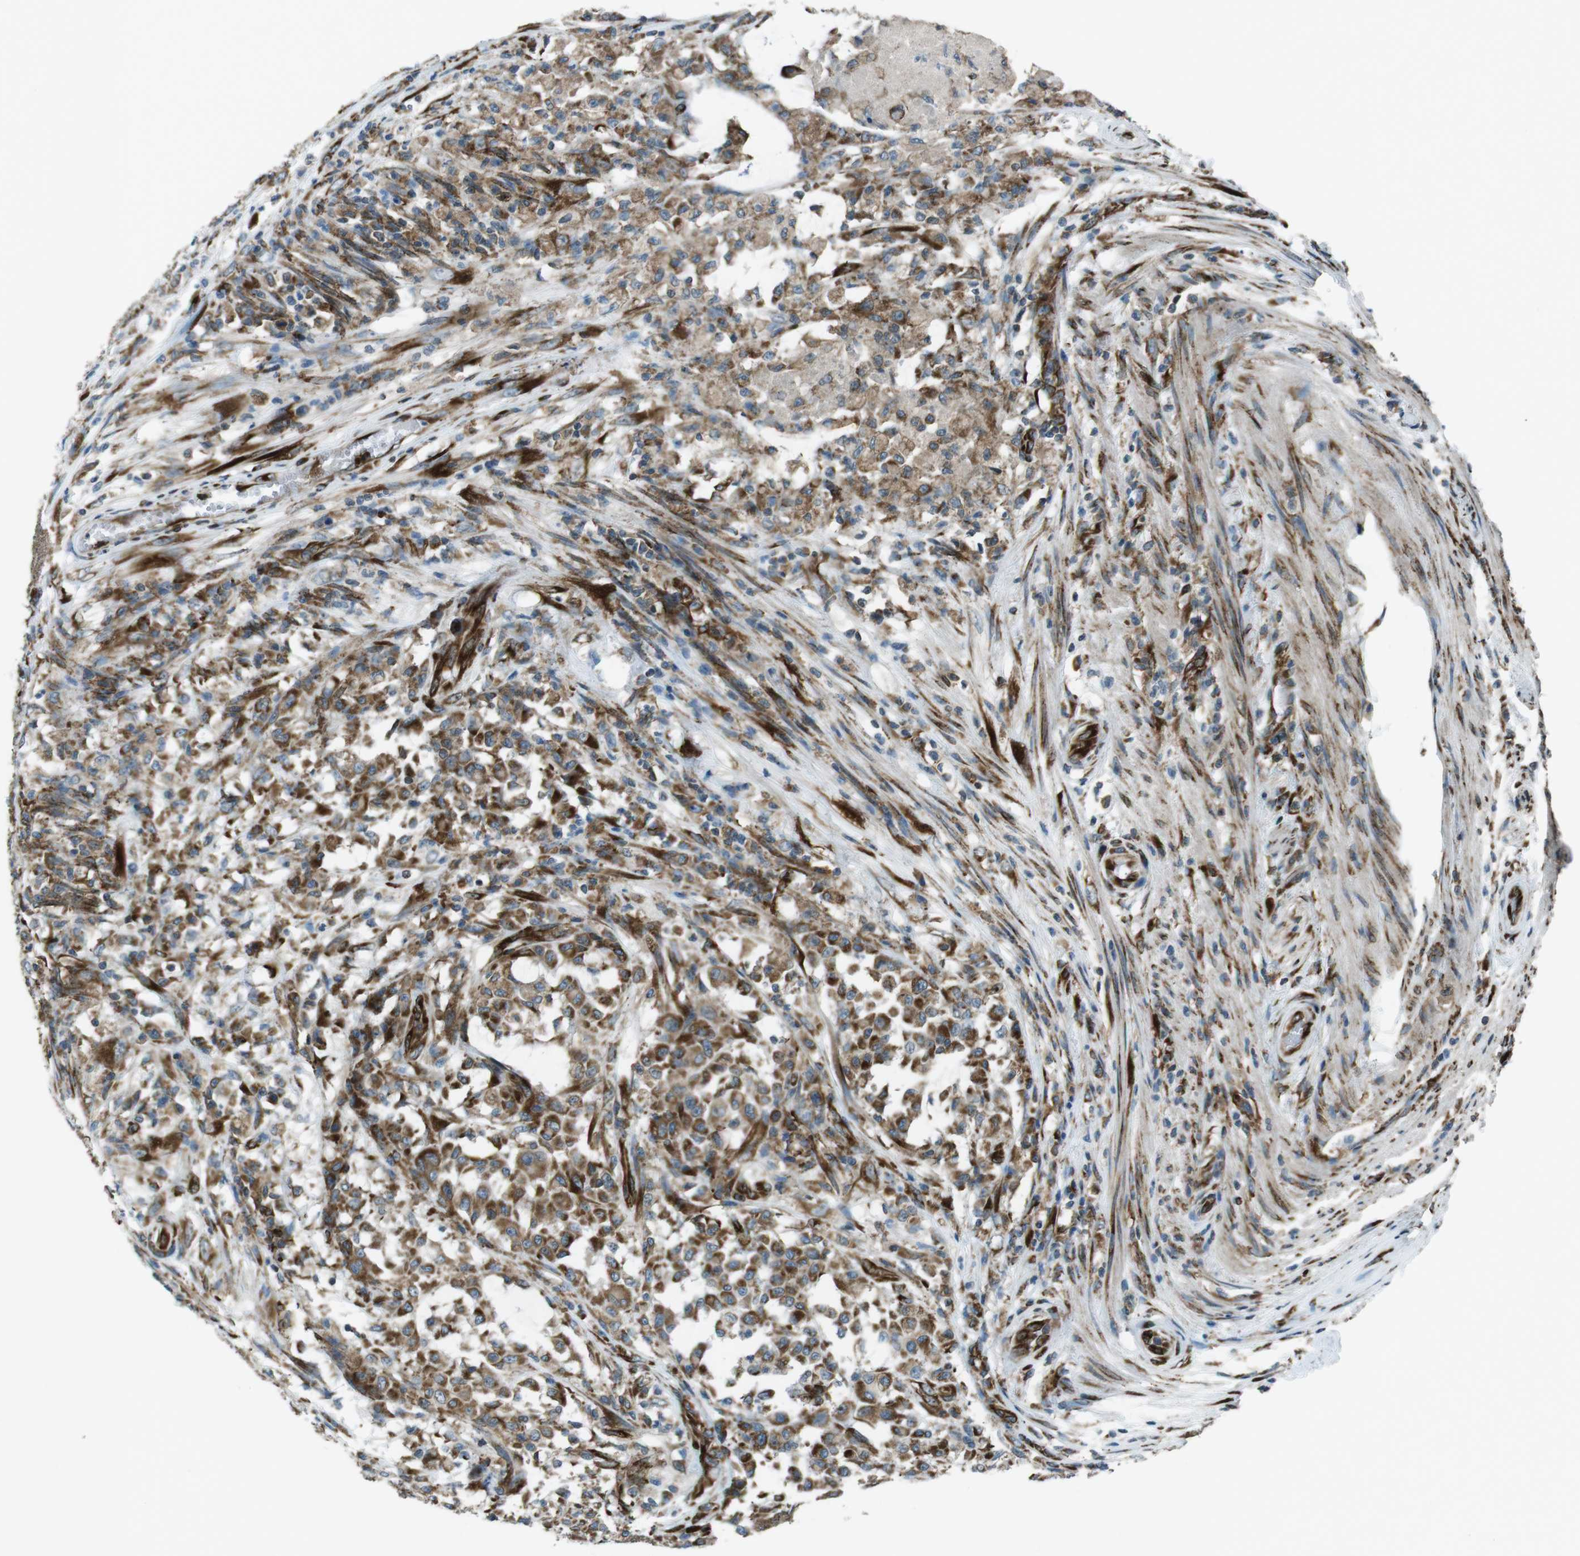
{"staining": {"intensity": "strong", "quantity": ">75%", "location": "cytoplasmic/membranous"}, "tissue": "colorectal cancer", "cell_type": "Tumor cells", "image_type": "cancer", "snomed": [{"axis": "morphology", "description": "Normal tissue, NOS"}, {"axis": "morphology", "description": "Adenocarcinoma, NOS"}, {"axis": "topography", "description": "Rectum"}, {"axis": "topography", "description": "Peripheral nerve tissue"}], "caption": "Immunohistochemical staining of adenocarcinoma (colorectal) exhibits high levels of strong cytoplasmic/membranous positivity in approximately >75% of tumor cells.", "gene": "KTN1", "patient": {"sex": "male", "age": 92}}